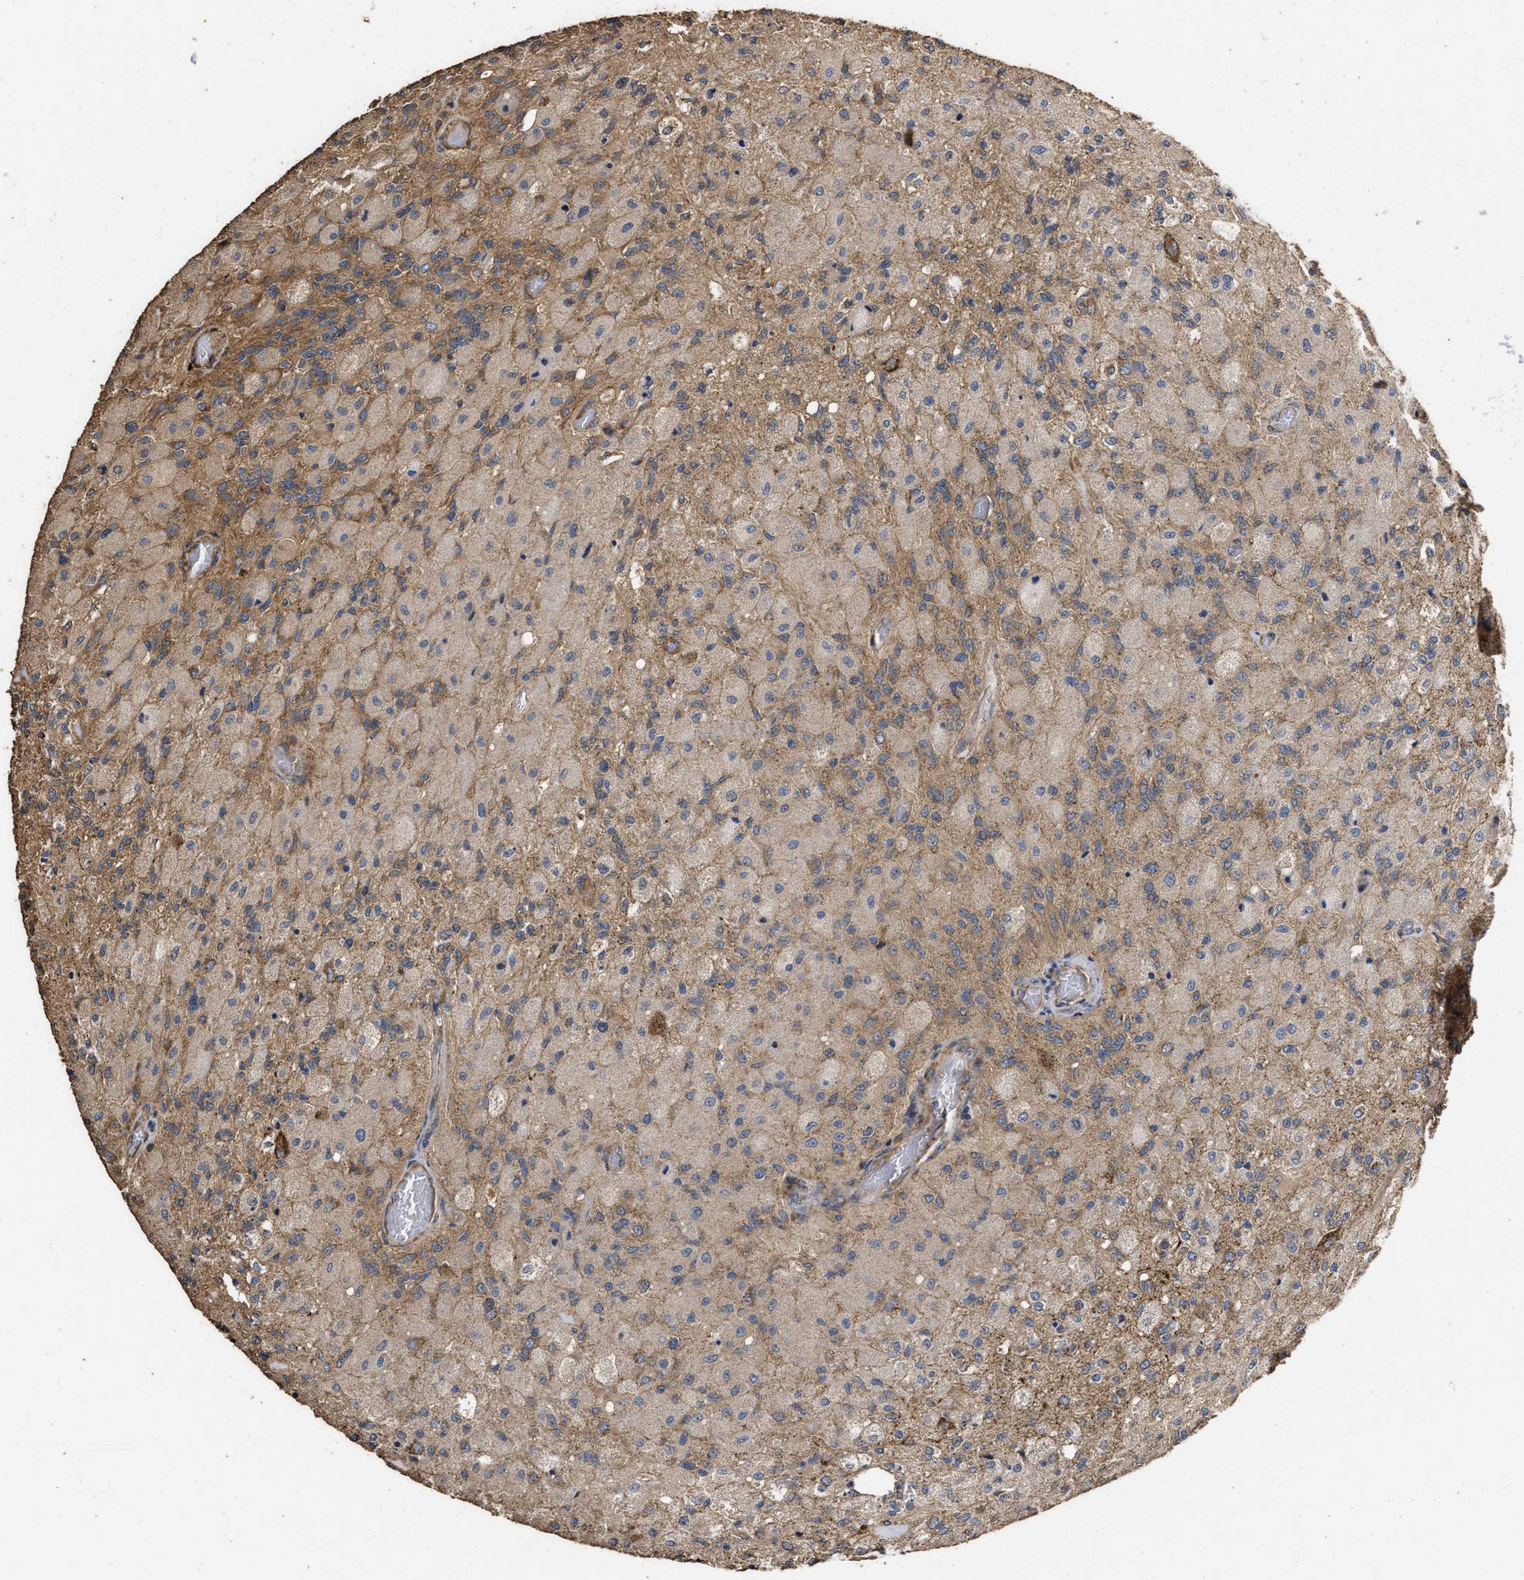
{"staining": {"intensity": "moderate", "quantity": "<25%", "location": "cytoplasmic/membranous"}, "tissue": "glioma", "cell_type": "Tumor cells", "image_type": "cancer", "snomed": [{"axis": "morphology", "description": "Normal tissue, NOS"}, {"axis": "morphology", "description": "Glioma, malignant, High grade"}, {"axis": "topography", "description": "Cerebral cortex"}], "caption": "The immunohistochemical stain shows moderate cytoplasmic/membranous staining in tumor cells of malignant glioma (high-grade) tissue.", "gene": "NAV1", "patient": {"sex": "male", "age": 77}}